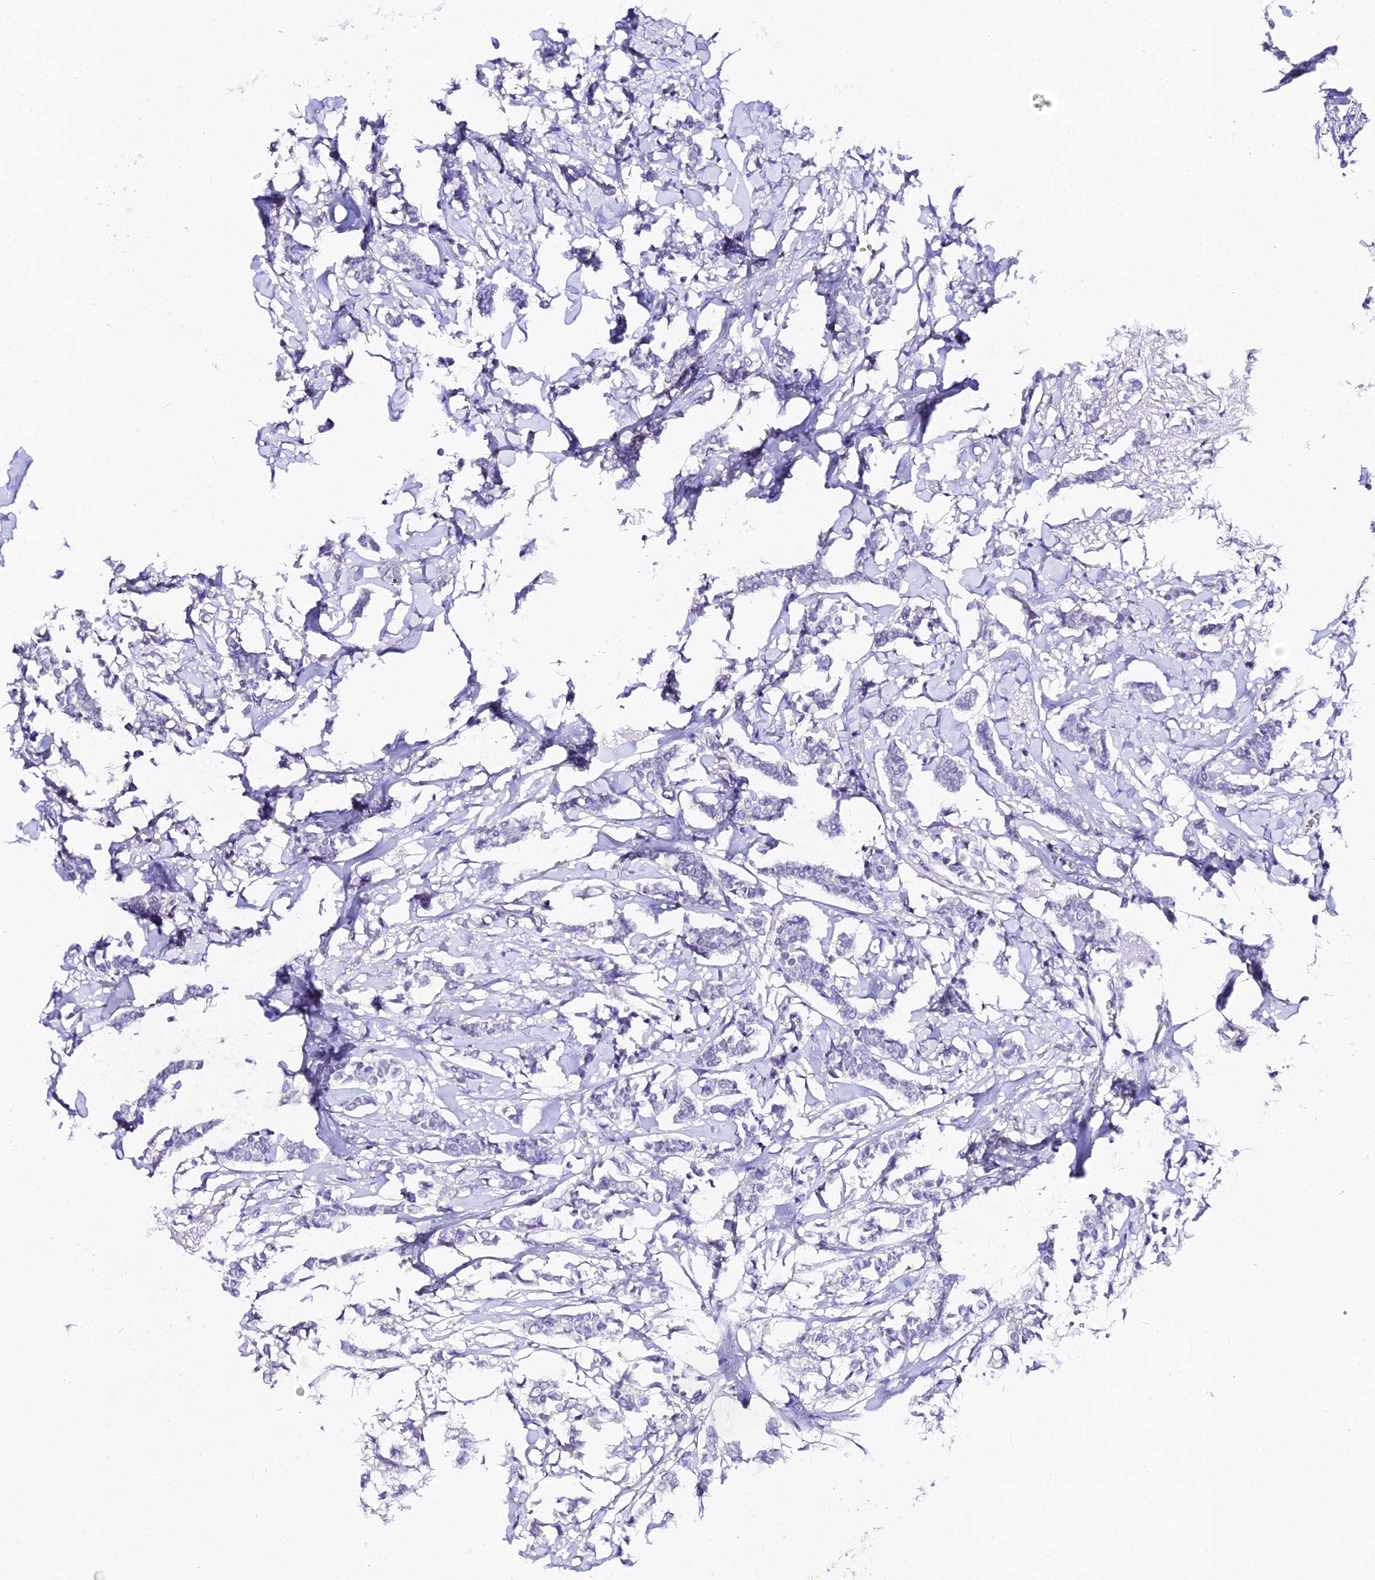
{"staining": {"intensity": "negative", "quantity": "none", "location": "none"}, "tissue": "breast cancer", "cell_type": "Tumor cells", "image_type": "cancer", "snomed": [{"axis": "morphology", "description": "Duct carcinoma"}, {"axis": "topography", "description": "Breast"}], "caption": "Tumor cells are negative for protein expression in human breast cancer (invasive ductal carcinoma).", "gene": "CFAP45", "patient": {"sex": "female", "age": 41}}